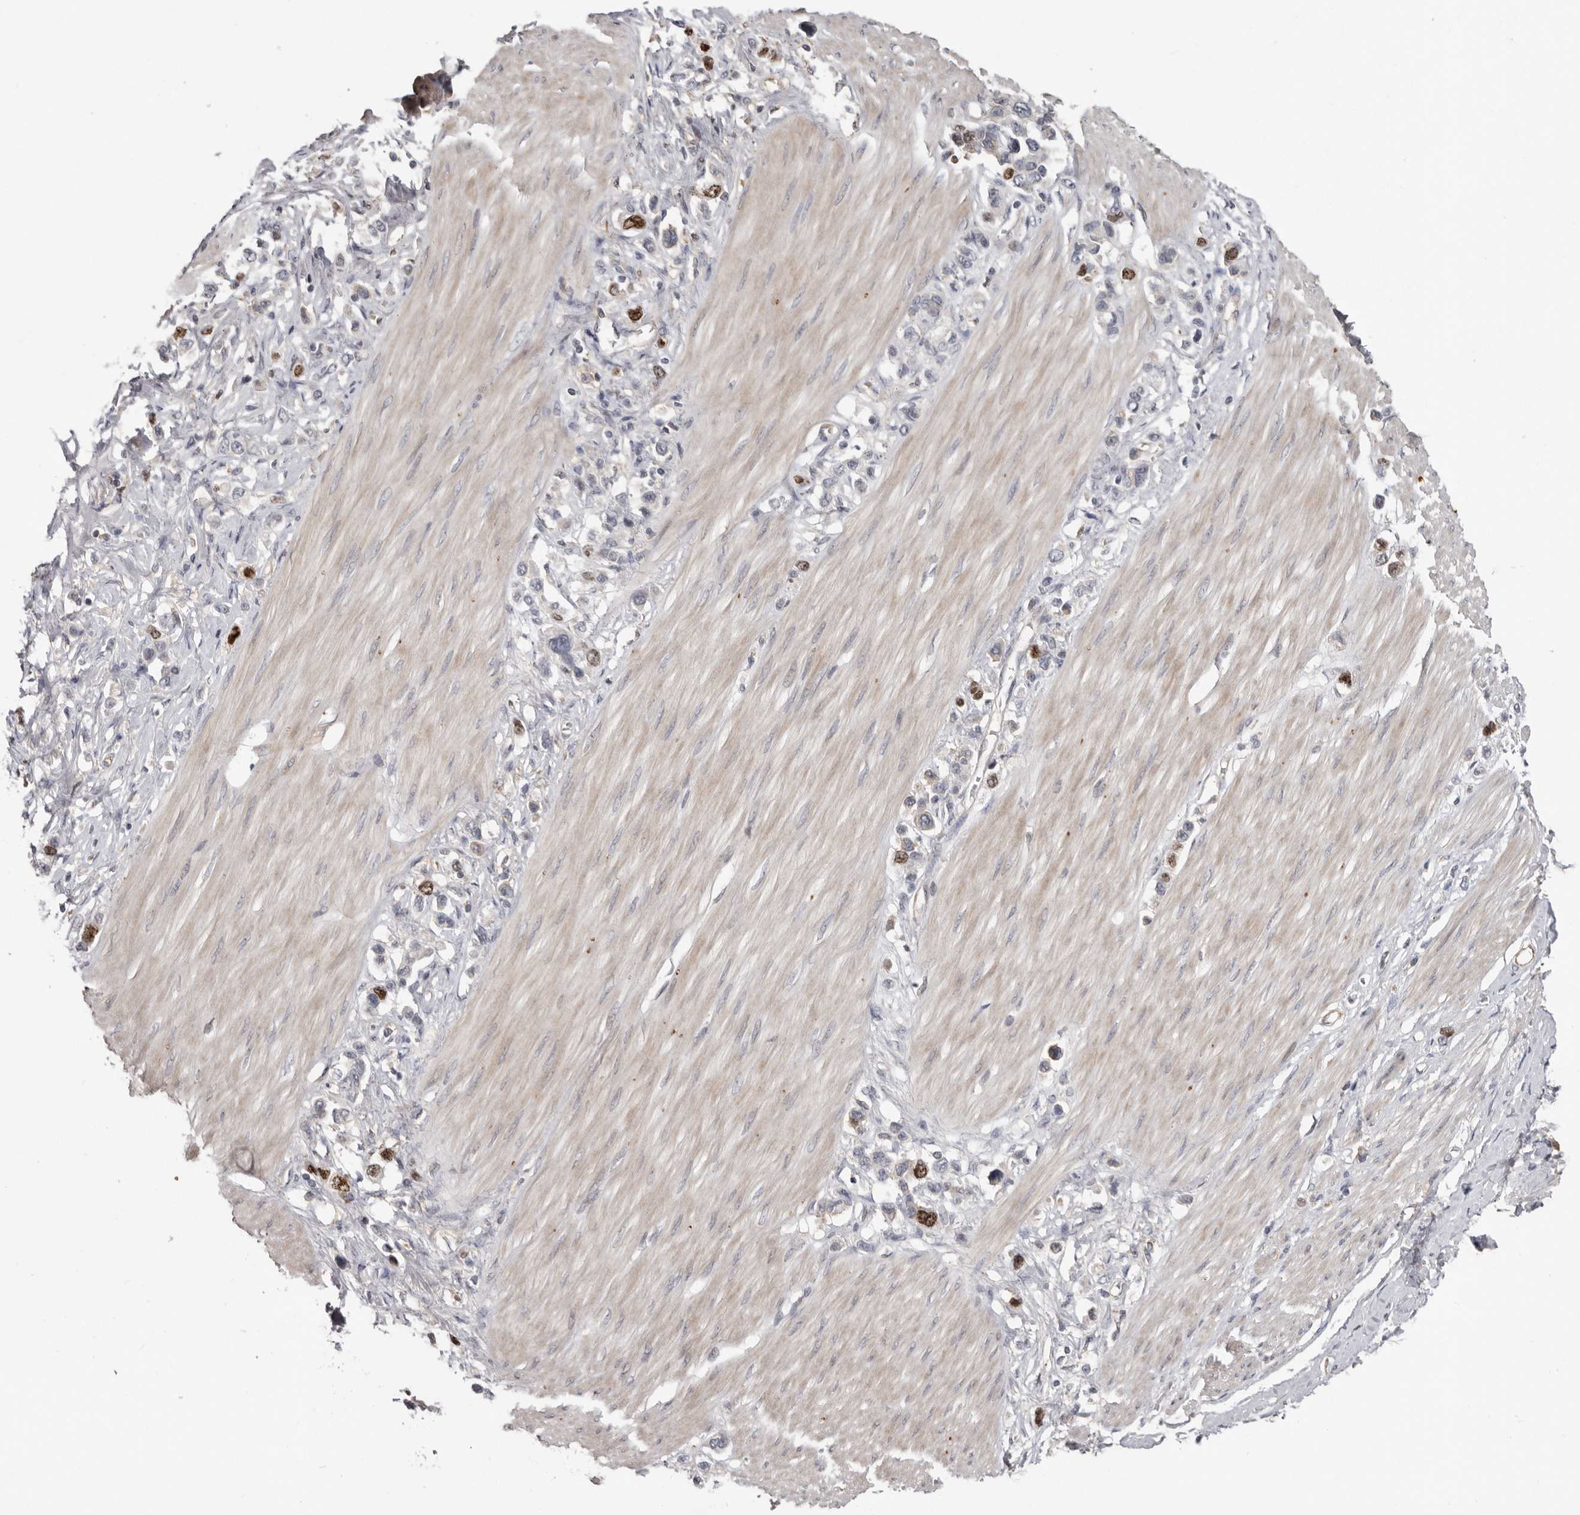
{"staining": {"intensity": "moderate", "quantity": "<25%", "location": "nuclear"}, "tissue": "stomach cancer", "cell_type": "Tumor cells", "image_type": "cancer", "snomed": [{"axis": "morphology", "description": "Adenocarcinoma, NOS"}, {"axis": "topography", "description": "Stomach"}], "caption": "Human adenocarcinoma (stomach) stained with a protein marker exhibits moderate staining in tumor cells.", "gene": "CDCA8", "patient": {"sex": "female", "age": 65}}